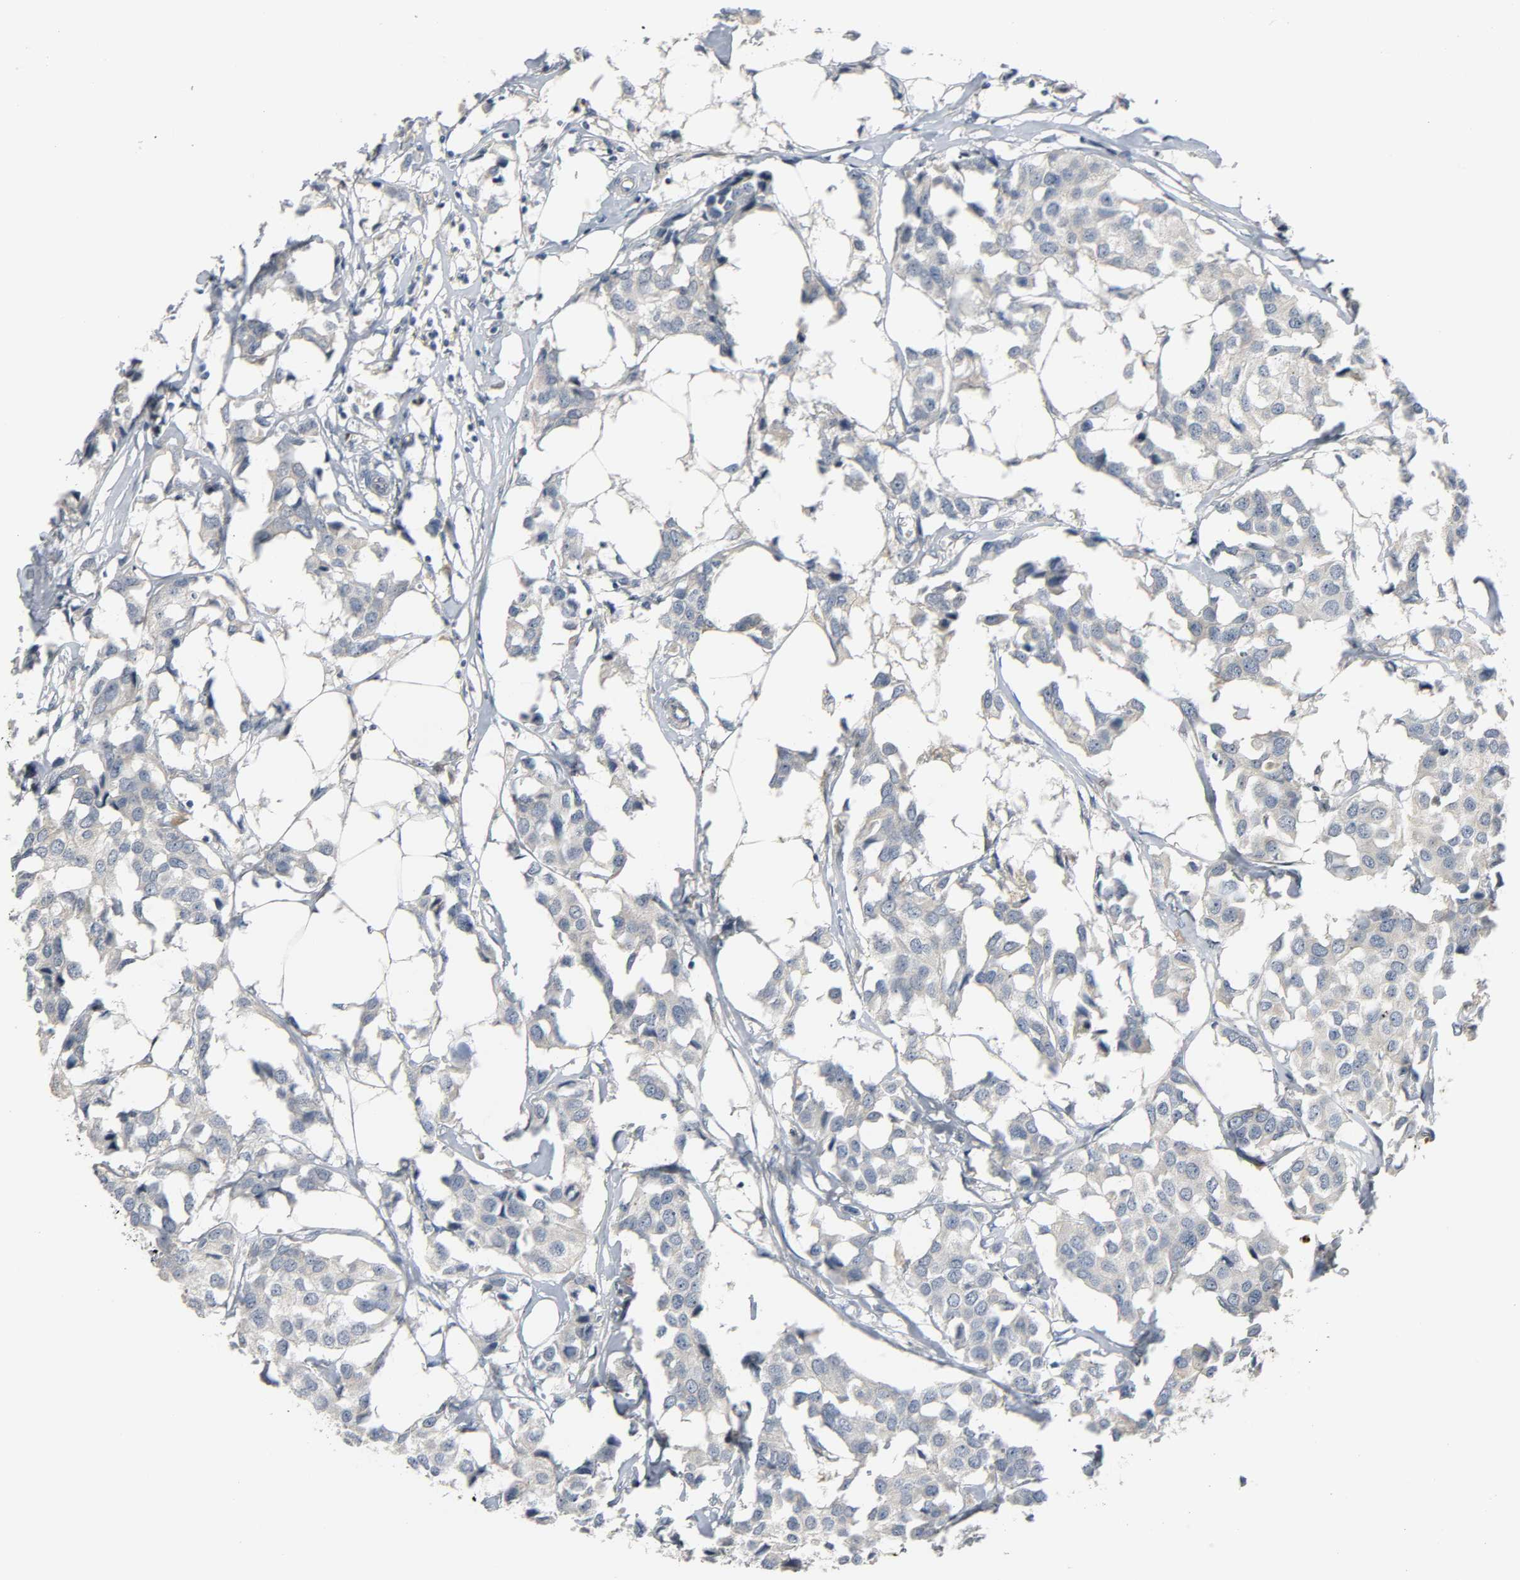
{"staining": {"intensity": "negative", "quantity": "none", "location": "none"}, "tissue": "breast cancer", "cell_type": "Tumor cells", "image_type": "cancer", "snomed": [{"axis": "morphology", "description": "Duct carcinoma"}, {"axis": "topography", "description": "Breast"}], "caption": "Histopathology image shows no significant protein positivity in tumor cells of breast cancer.", "gene": "LIMCH1", "patient": {"sex": "female", "age": 80}}